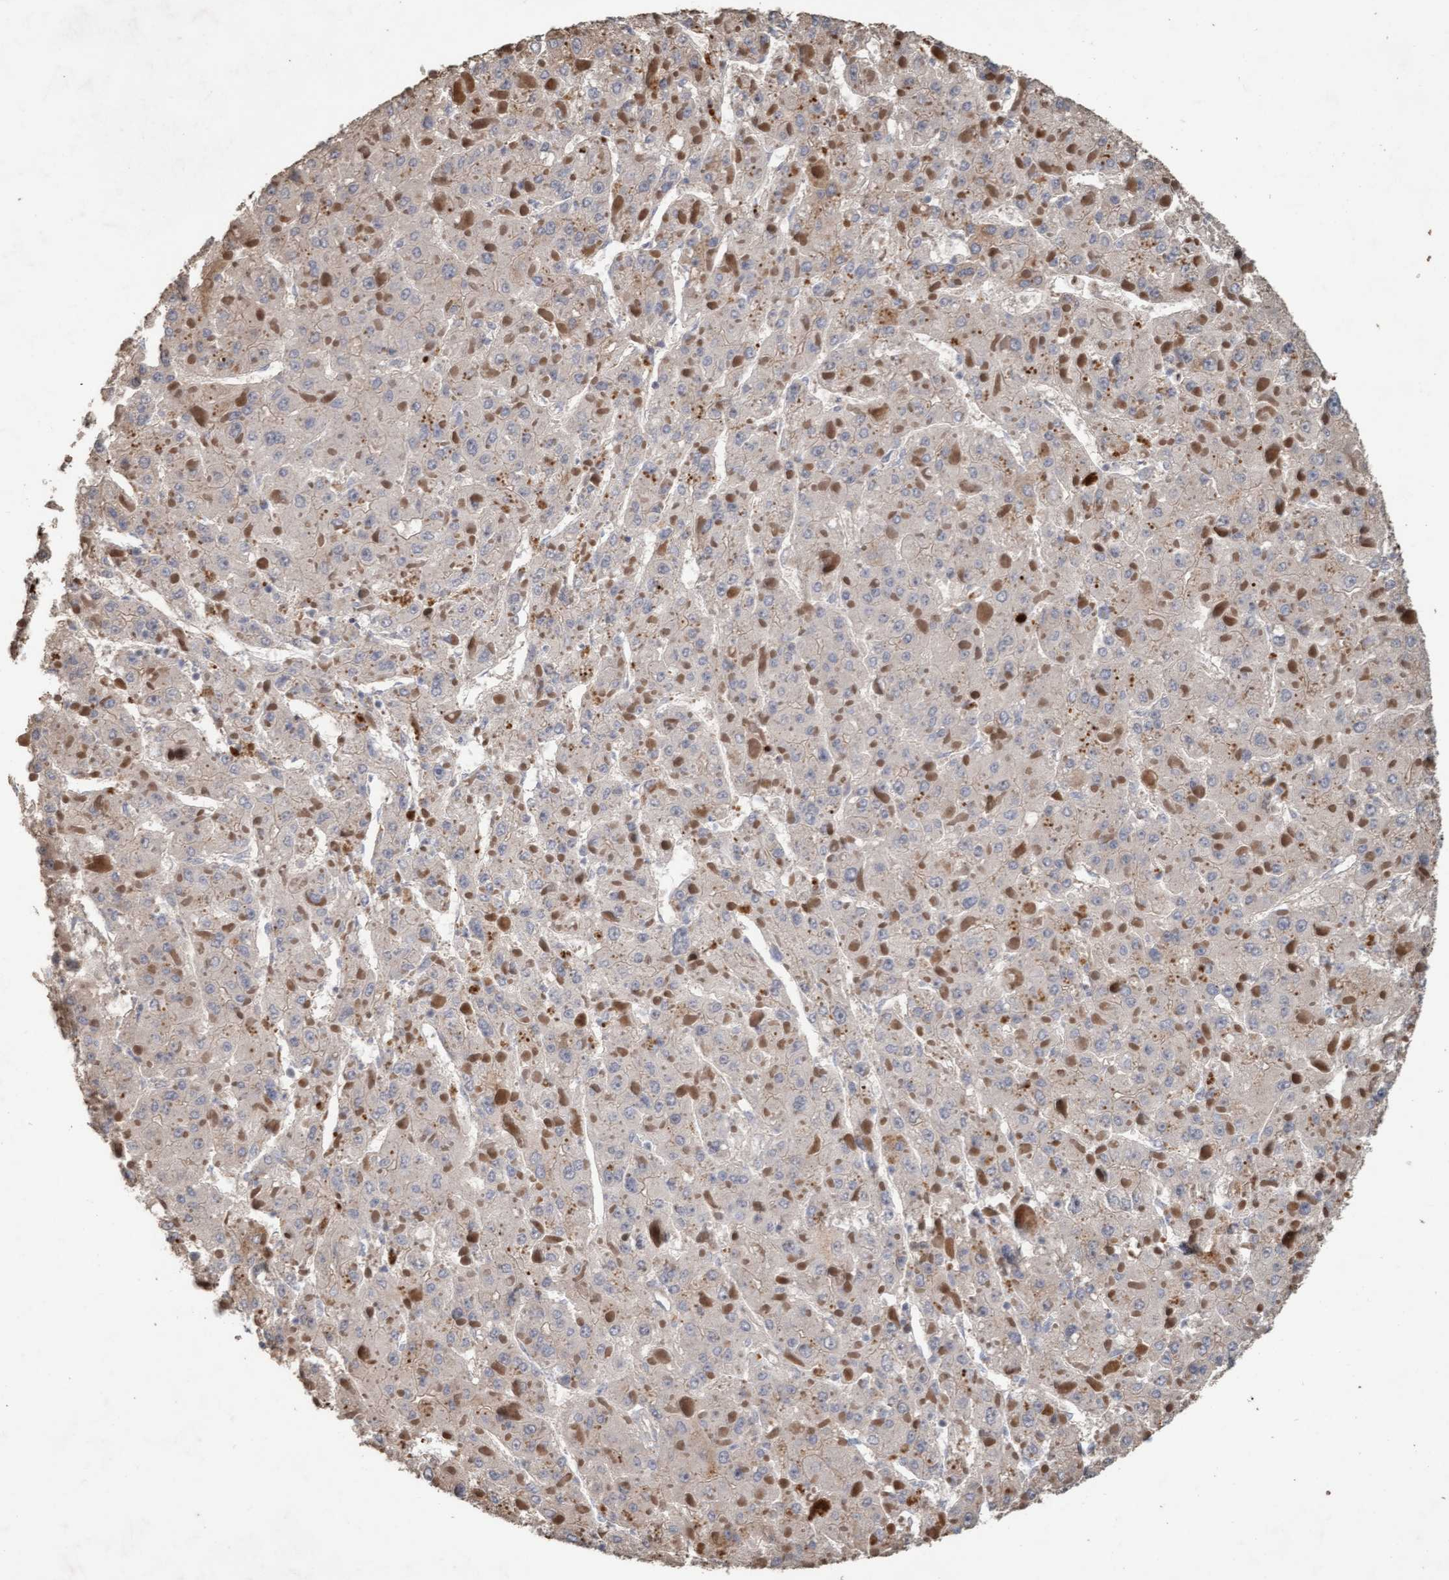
{"staining": {"intensity": "weak", "quantity": ">75%", "location": "cytoplasmic/membranous"}, "tissue": "liver cancer", "cell_type": "Tumor cells", "image_type": "cancer", "snomed": [{"axis": "morphology", "description": "Carcinoma, Hepatocellular, NOS"}, {"axis": "topography", "description": "Liver"}], "caption": "There is low levels of weak cytoplasmic/membranous staining in tumor cells of liver cancer, as demonstrated by immunohistochemical staining (brown color).", "gene": "LONRF1", "patient": {"sex": "female", "age": 73}}